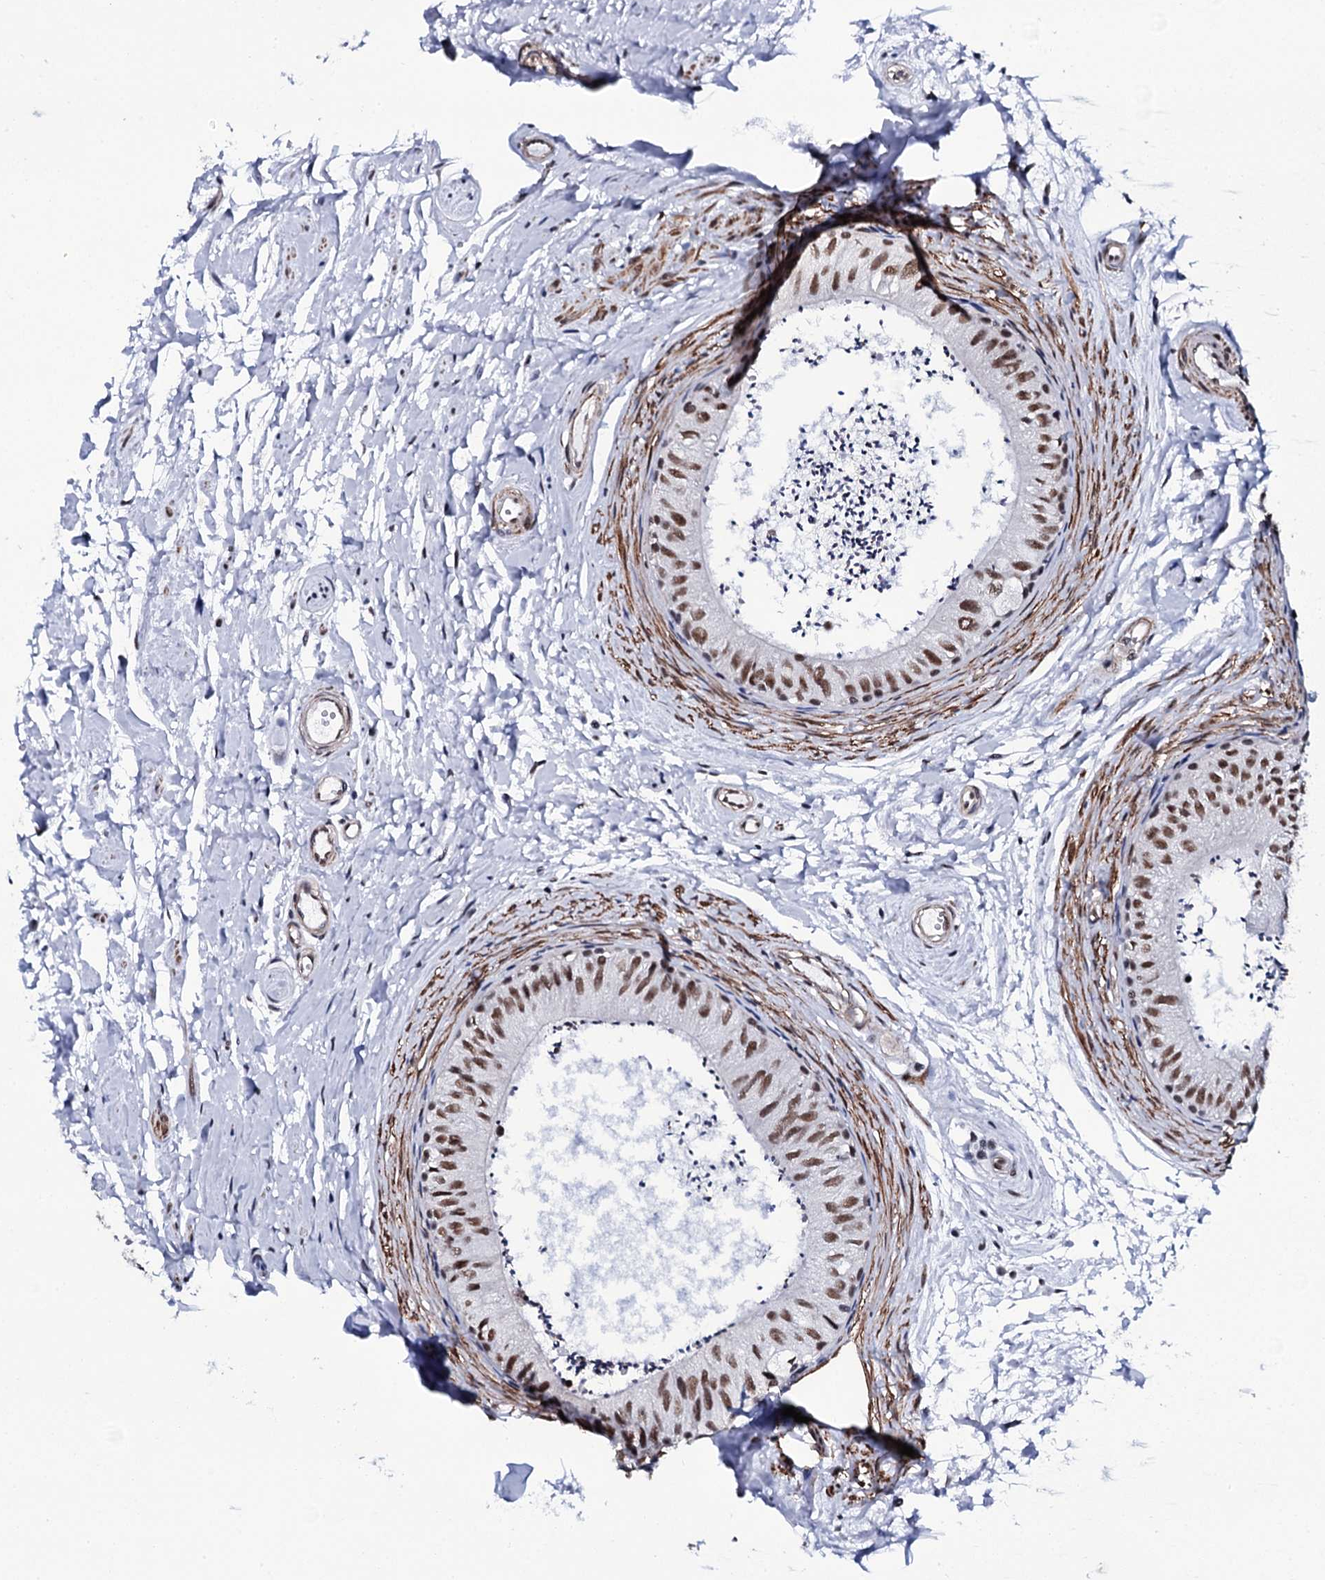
{"staining": {"intensity": "moderate", "quantity": ">75%", "location": "nuclear"}, "tissue": "epididymis", "cell_type": "Glandular cells", "image_type": "normal", "snomed": [{"axis": "morphology", "description": "Normal tissue, NOS"}, {"axis": "topography", "description": "Epididymis"}], "caption": "Glandular cells reveal medium levels of moderate nuclear expression in about >75% of cells in unremarkable epididymis.", "gene": "CWC15", "patient": {"sex": "male", "age": 56}}